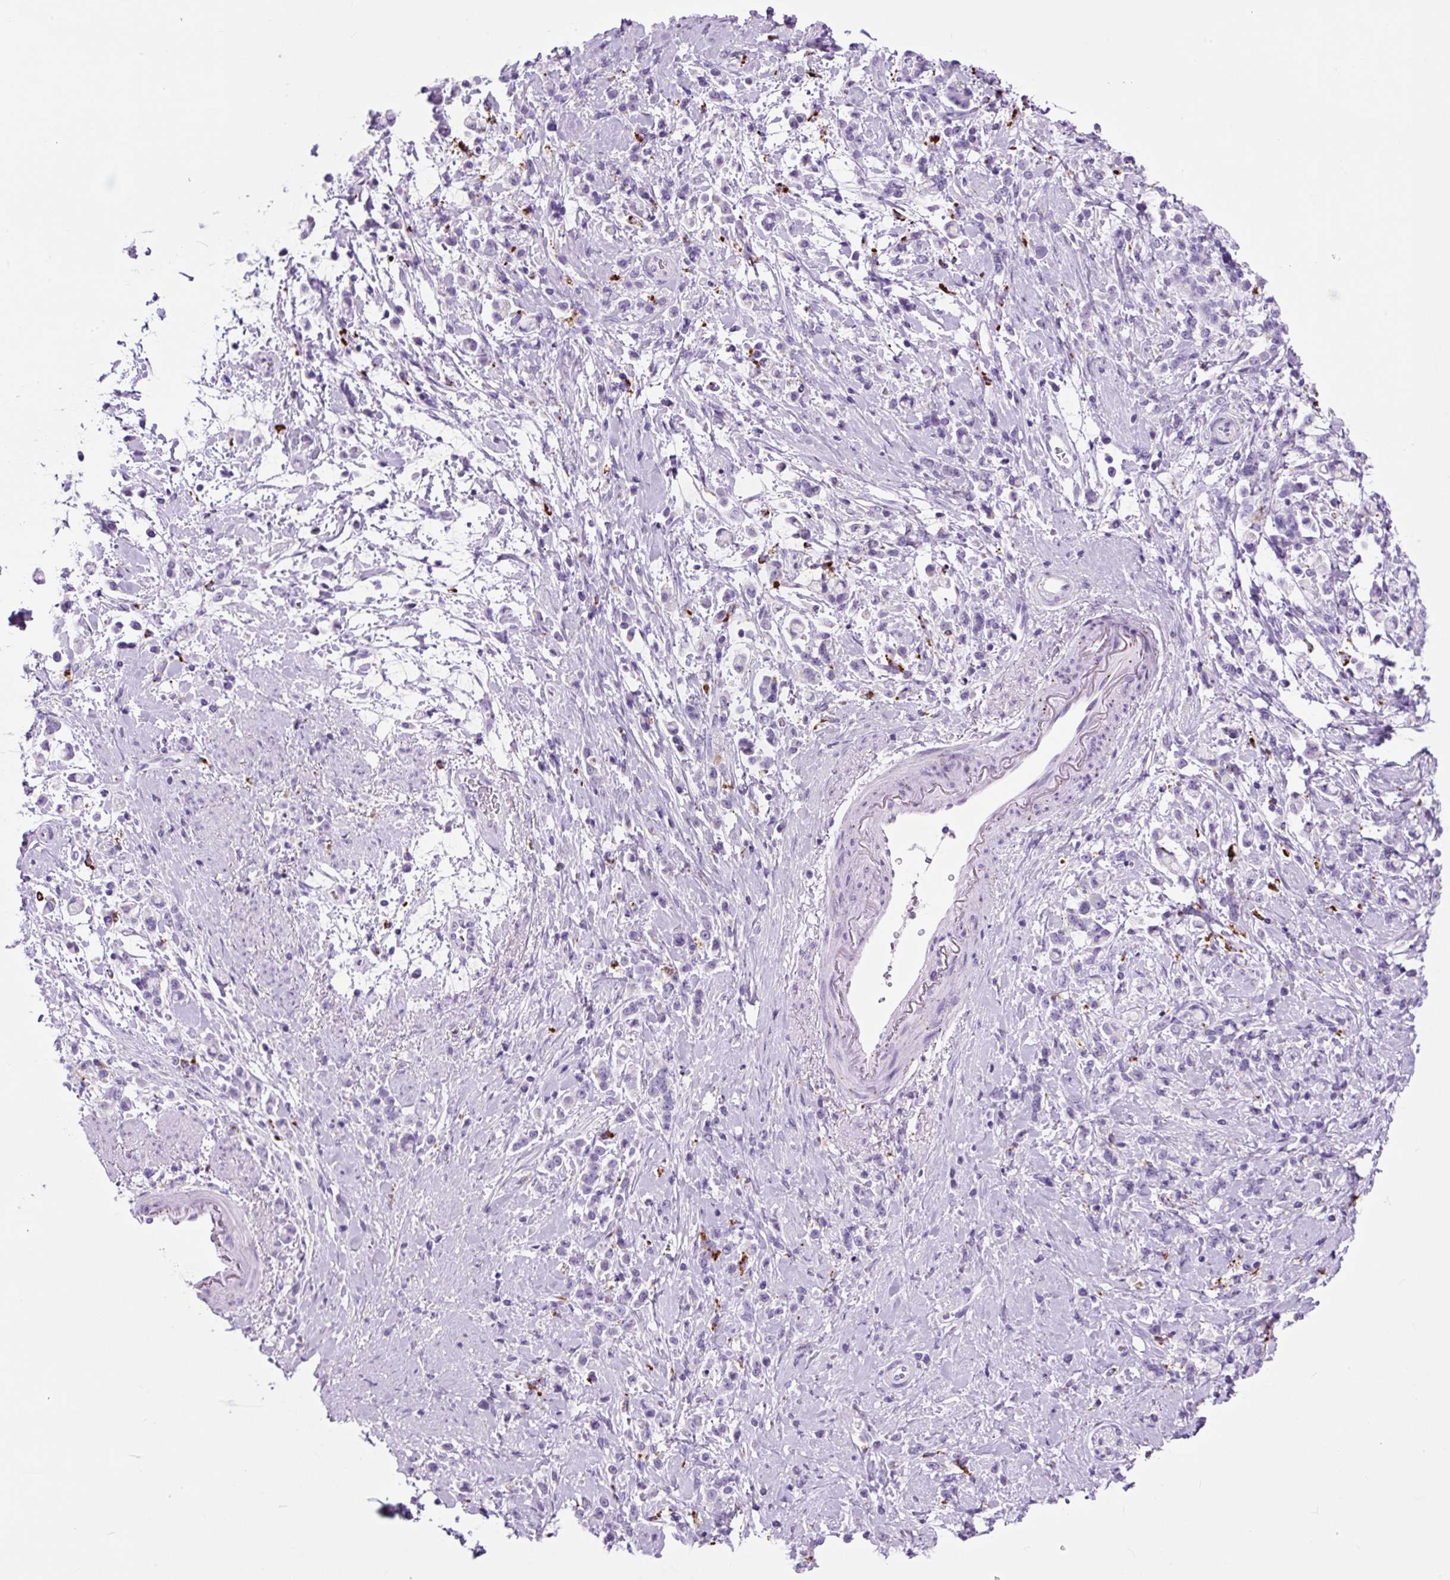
{"staining": {"intensity": "negative", "quantity": "none", "location": "none"}, "tissue": "stomach cancer", "cell_type": "Tumor cells", "image_type": "cancer", "snomed": [{"axis": "morphology", "description": "Adenocarcinoma, NOS"}, {"axis": "topography", "description": "Stomach"}], "caption": "Micrograph shows no protein positivity in tumor cells of stomach cancer (adenocarcinoma) tissue.", "gene": "LCN10", "patient": {"sex": "female", "age": 60}}